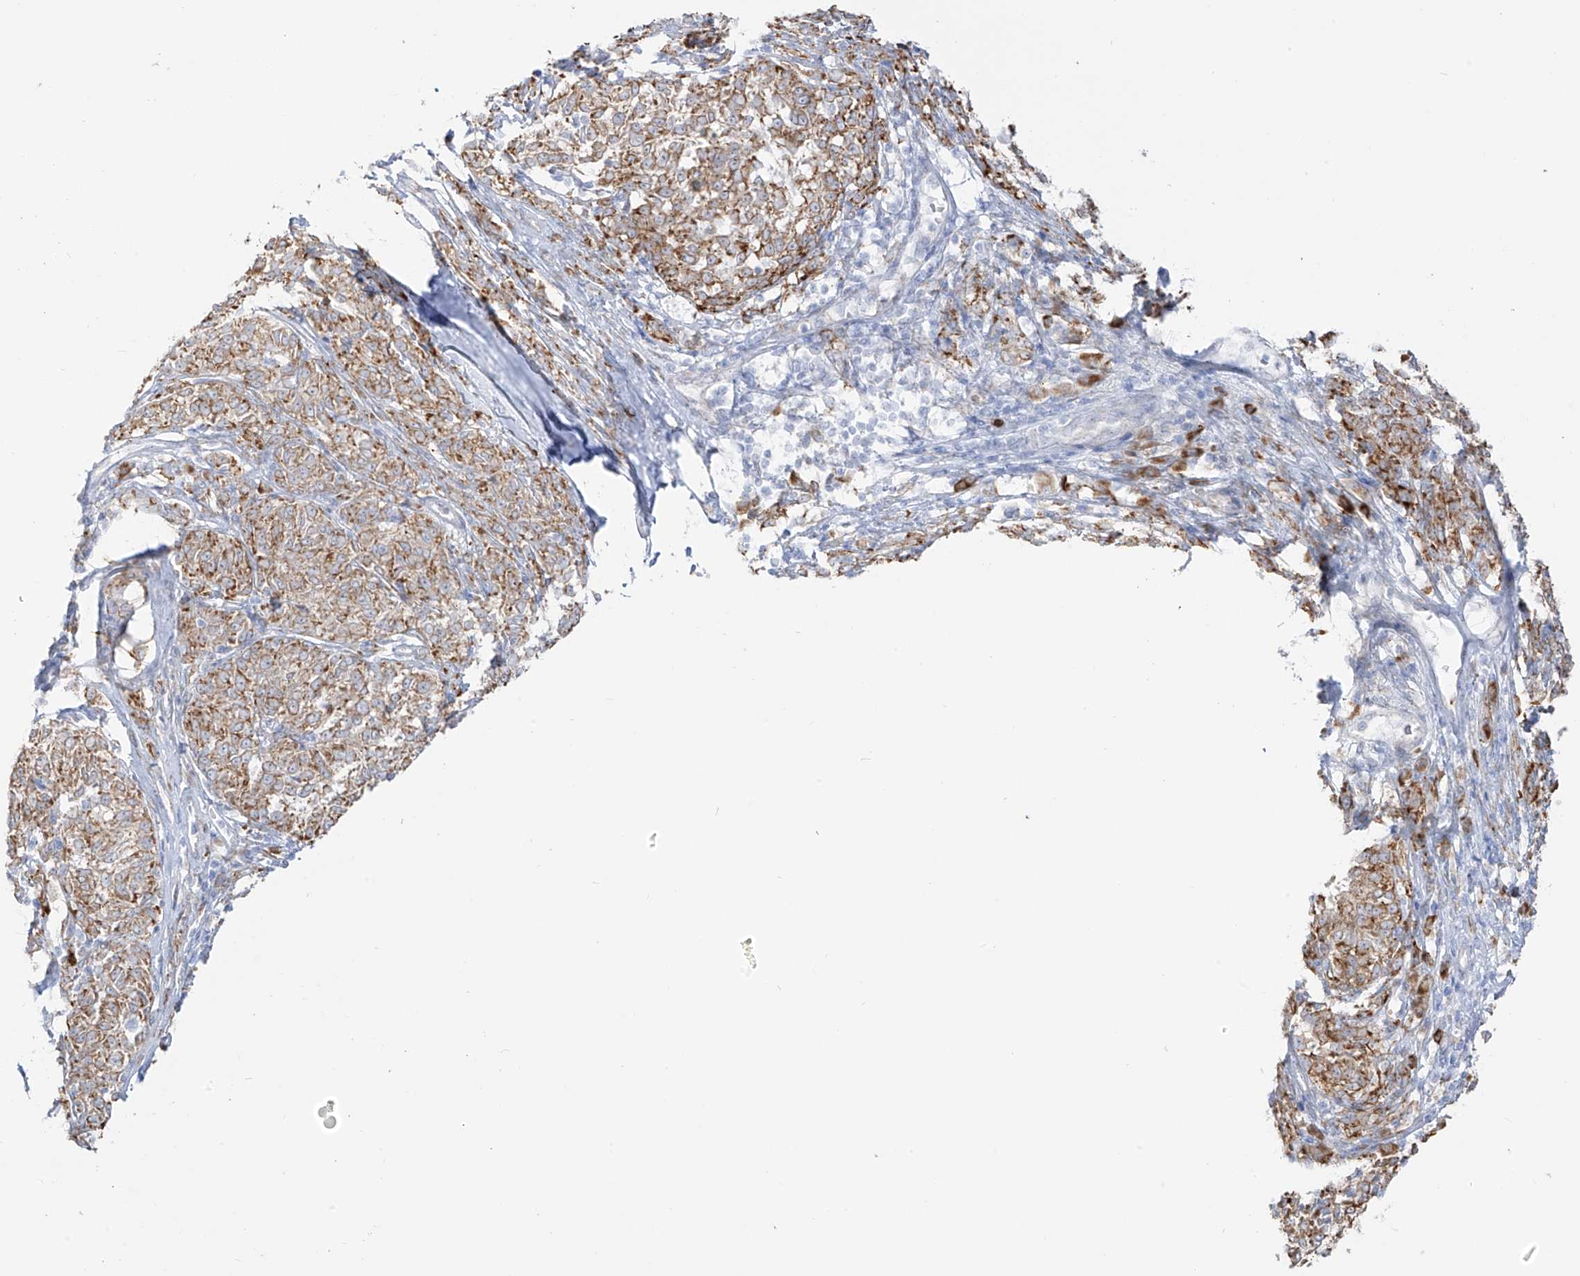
{"staining": {"intensity": "moderate", "quantity": ">75%", "location": "cytoplasmic/membranous"}, "tissue": "melanoma", "cell_type": "Tumor cells", "image_type": "cancer", "snomed": [{"axis": "morphology", "description": "Malignant melanoma, NOS"}, {"axis": "topography", "description": "Skin"}], "caption": "IHC (DAB (3,3'-diaminobenzidine)) staining of human melanoma exhibits moderate cytoplasmic/membranous protein staining in approximately >75% of tumor cells. The staining was performed using DAB to visualize the protein expression in brown, while the nuclei were stained in blue with hematoxylin (Magnification: 20x).", "gene": "LRRC59", "patient": {"sex": "female", "age": 72}}